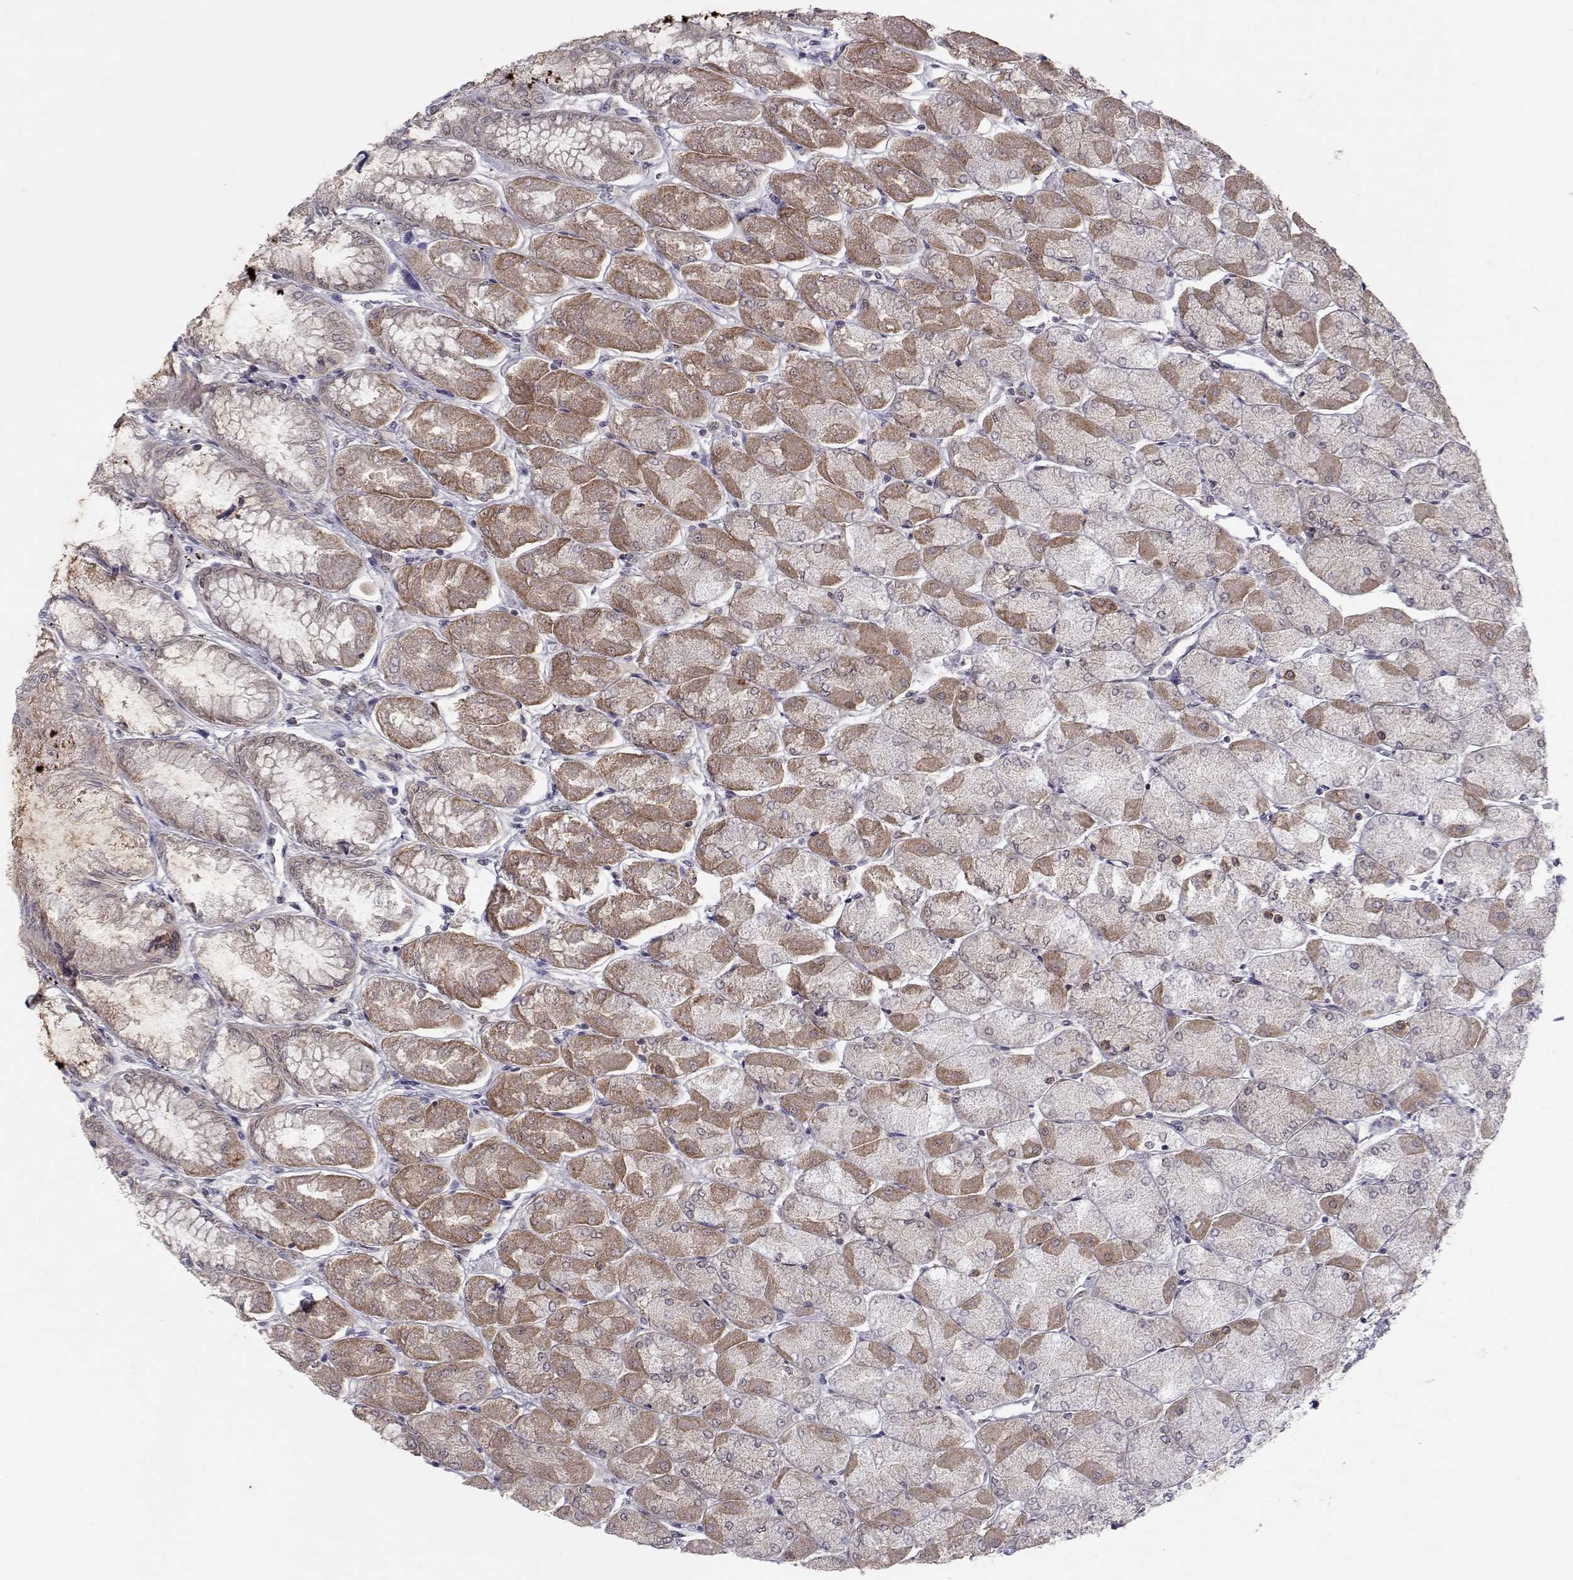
{"staining": {"intensity": "moderate", "quantity": "25%-75%", "location": "cytoplasmic/membranous"}, "tissue": "stomach", "cell_type": "Glandular cells", "image_type": "normal", "snomed": [{"axis": "morphology", "description": "Normal tissue, NOS"}, {"axis": "topography", "description": "Stomach, upper"}], "caption": "About 25%-75% of glandular cells in benign stomach demonstrate moderate cytoplasmic/membranous protein staining as visualized by brown immunohistochemical staining.", "gene": "KIF13B", "patient": {"sex": "male", "age": 60}}